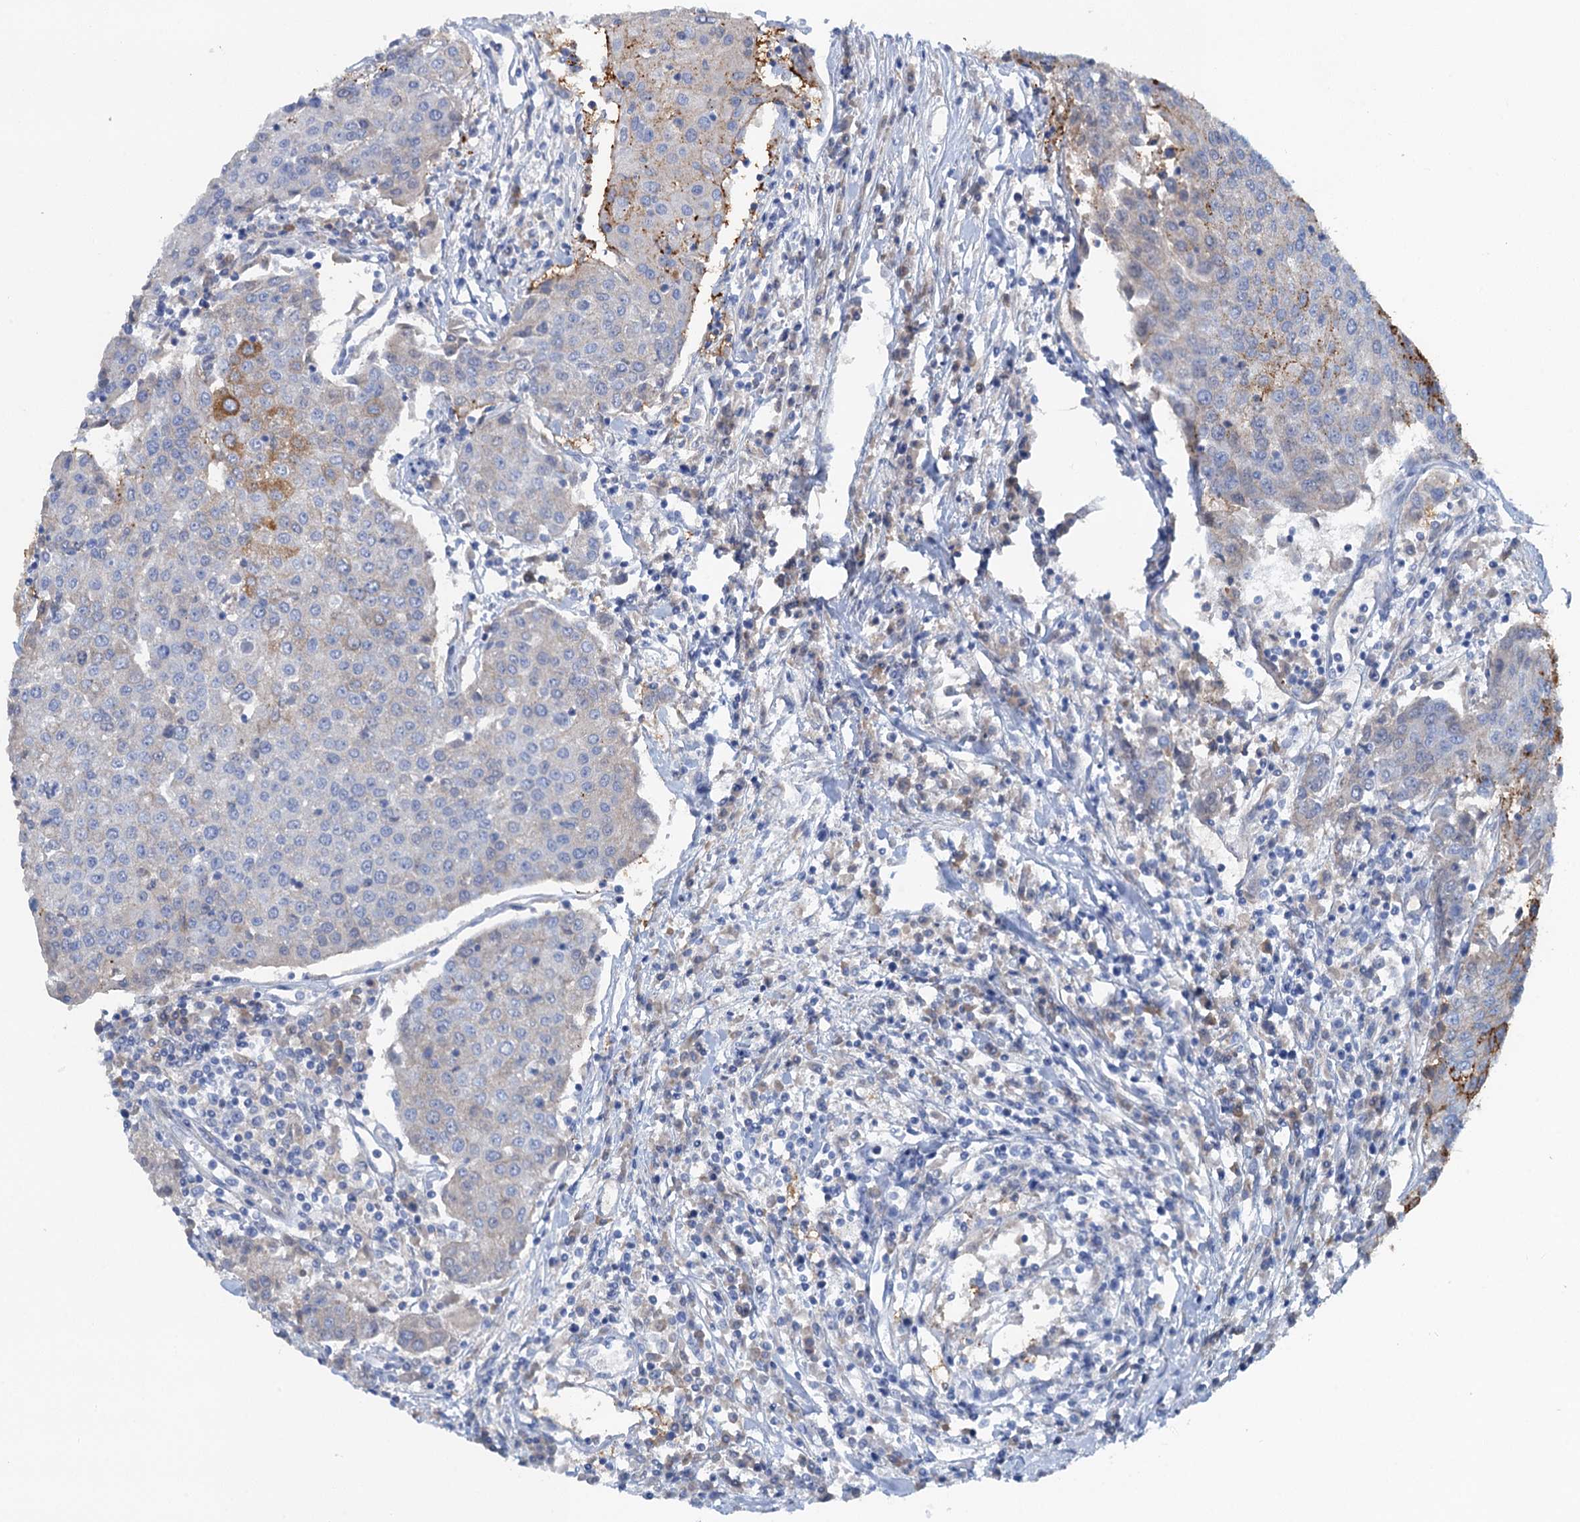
{"staining": {"intensity": "strong", "quantity": "25%-75%", "location": "cytoplasmic/membranous"}, "tissue": "urothelial cancer", "cell_type": "Tumor cells", "image_type": "cancer", "snomed": [{"axis": "morphology", "description": "Urothelial carcinoma, High grade"}, {"axis": "topography", "description": "Urinary bladder"}], "caption": "Brown immunohistochemical staining in high-grade urothelial carcinoma demonstrates strong cytoplasmic/membranous positivity in about 25%-75% of tumor cells. The staining was performed using DAB to visualize the protein expression in brown, while the nuclei were stained in blue with hematoxylin (Magnification: 20x).", "gene": "MYADML2", "patient": {"sex": "female", "age": 85}}